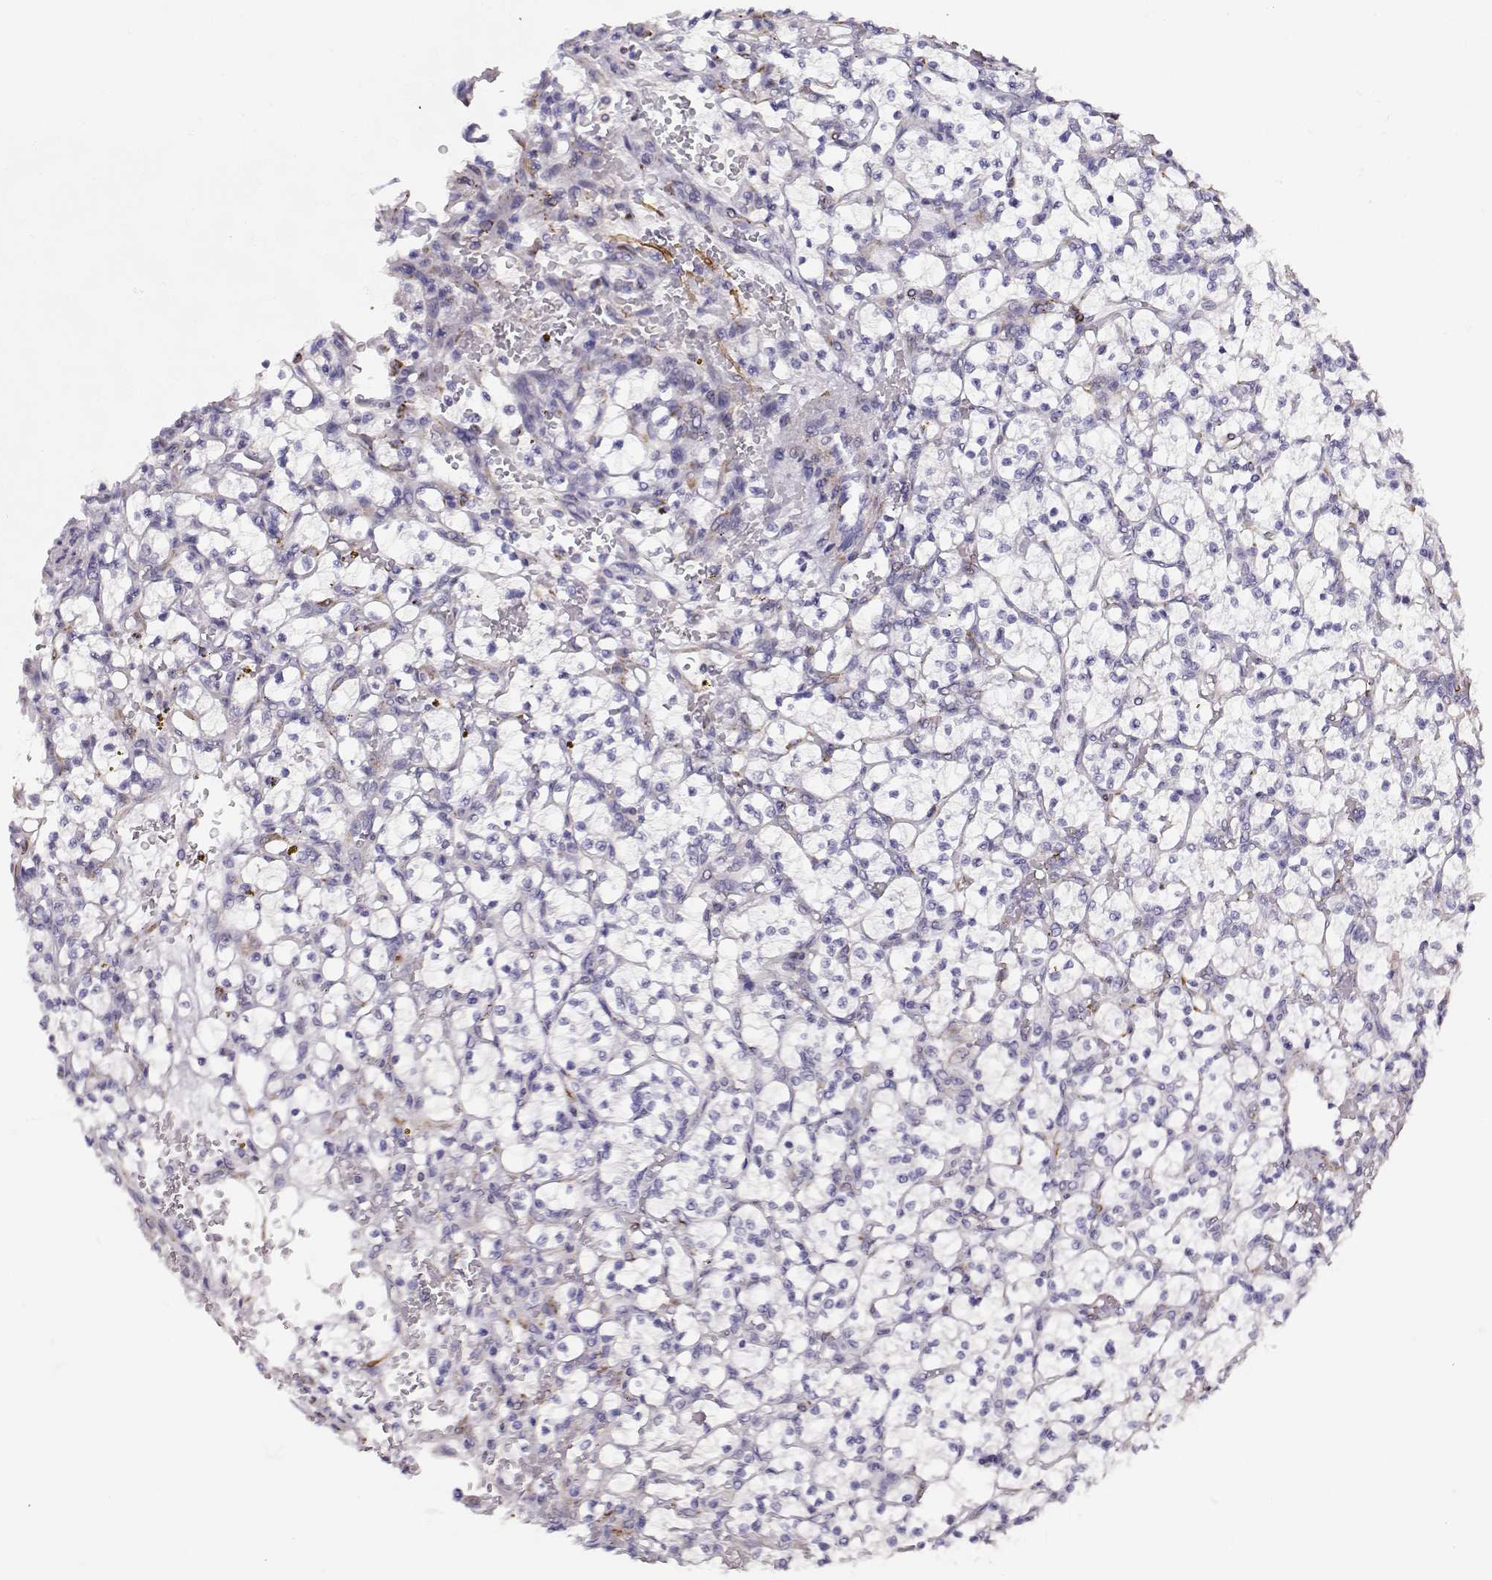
{"staining": {"intensity": "negative", "quantity": "none", "location": "none"}, "tissue": "renal cancer", "cell_type": "Tumor cells", "image_type": "cancer", "snomed": [{"axis": "morphology", "description": "Adenocarcinoma, NOS"}, {"axis": "topography", "description": "Kidney"}], "caption": "This is an immunohistochemistry photomicrograph of human renal cancer (adenocarcinoma). There is no expression in tumor cells.", "gene": "RBM44", "patient": {"sex": "female", "age": 64}}